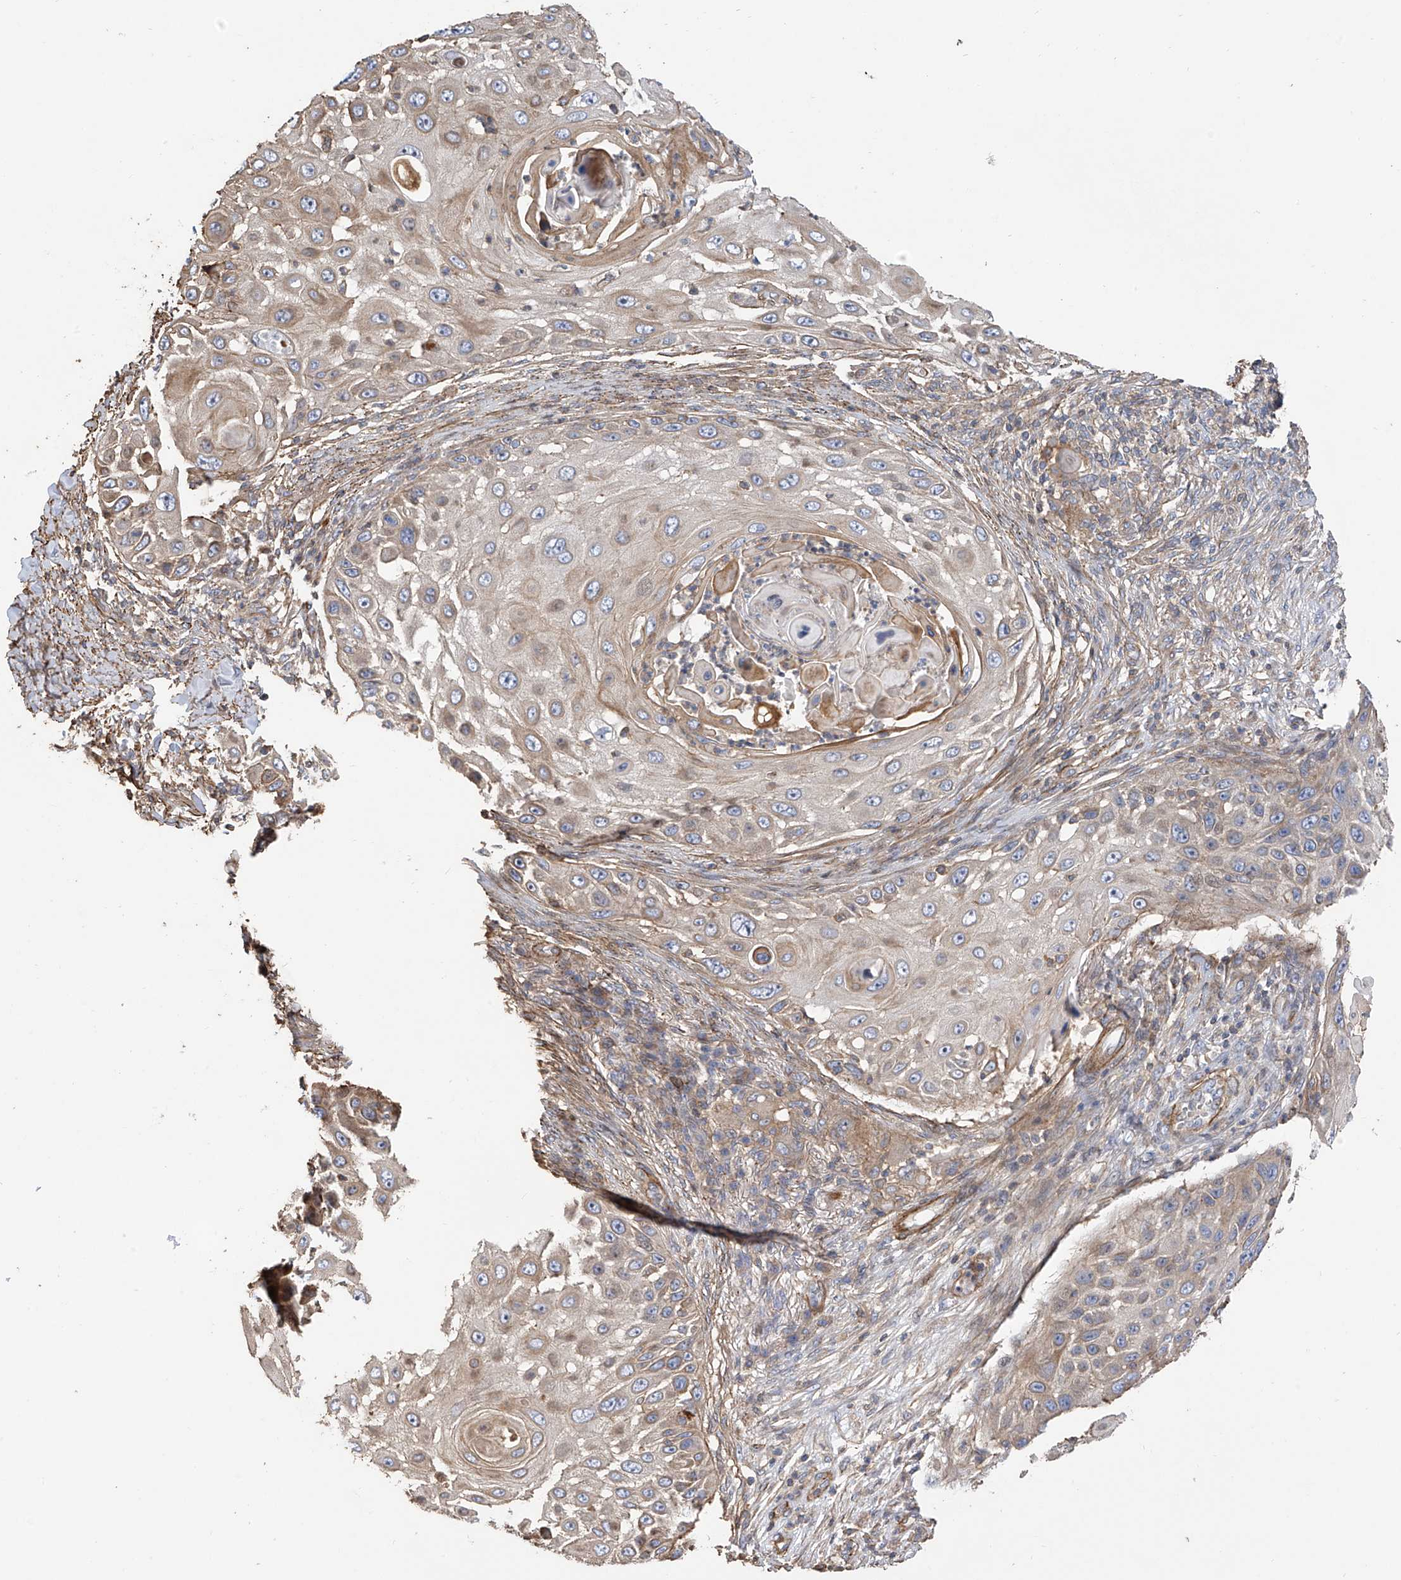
{"staining": {"intensity": "moderate", "quantity": "<25%", "location": "cytoplasmic/membranous"}, "tissue": "skin cancer", "cell_type": "Tumor cells", "image_type": "cancer", "snomed": [{"axis": "morphology", "description": "Squamous cell carcinoma, NOS"}, {"axis": "topography", "description": "Skin"}], "caption": "An image of human skin cancer (squamous cell carcinoma) stained for a protein shows moderate cytoplasmic/membranous brown staining in tumor cells.", "gene": "SLC43A3", "patient": {"sex": "female", "age": 44}}